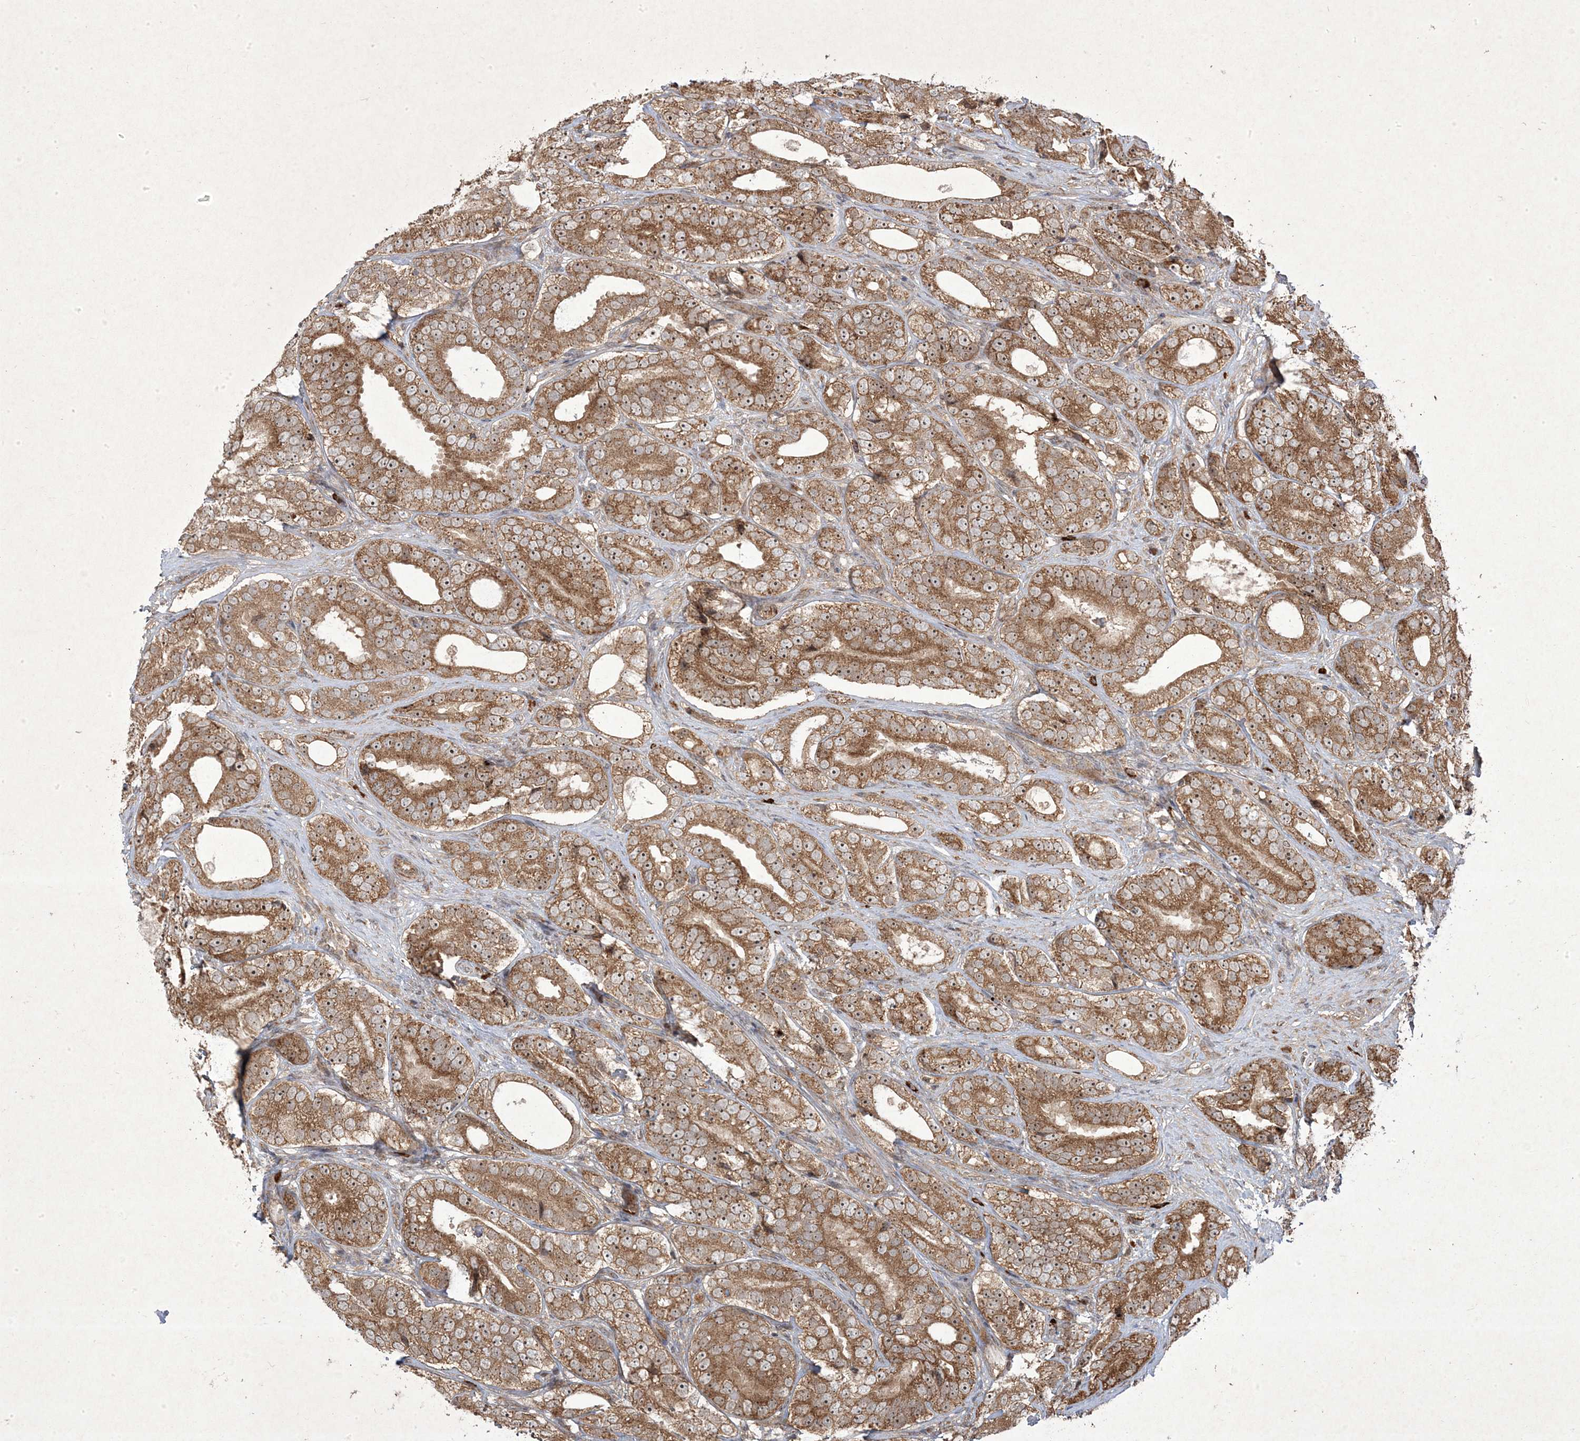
{"staining": {"intensity": "moderate", "quantity": ">75%", "location": "cytoplasmic/membranous,nuclear"}, "tissue": "prostate cancer", "cell_type": "Tumor cells", "image_type": "cancer", "snomed": [{"axis": "morphology", "description": "Adenocarcinoma, High grade"}, {"axis": "topography", "description": "Prostate"}], "caption": "A medium amount of moderate cytoplasmic/membranous and nuclear positivity is identified in about >75% of tumor cells in prostate cancer (high-grade adenocarcinoma) tissue.", "gene": "PLEKHM2", "patient": {"sex": "male", "age": 56}}